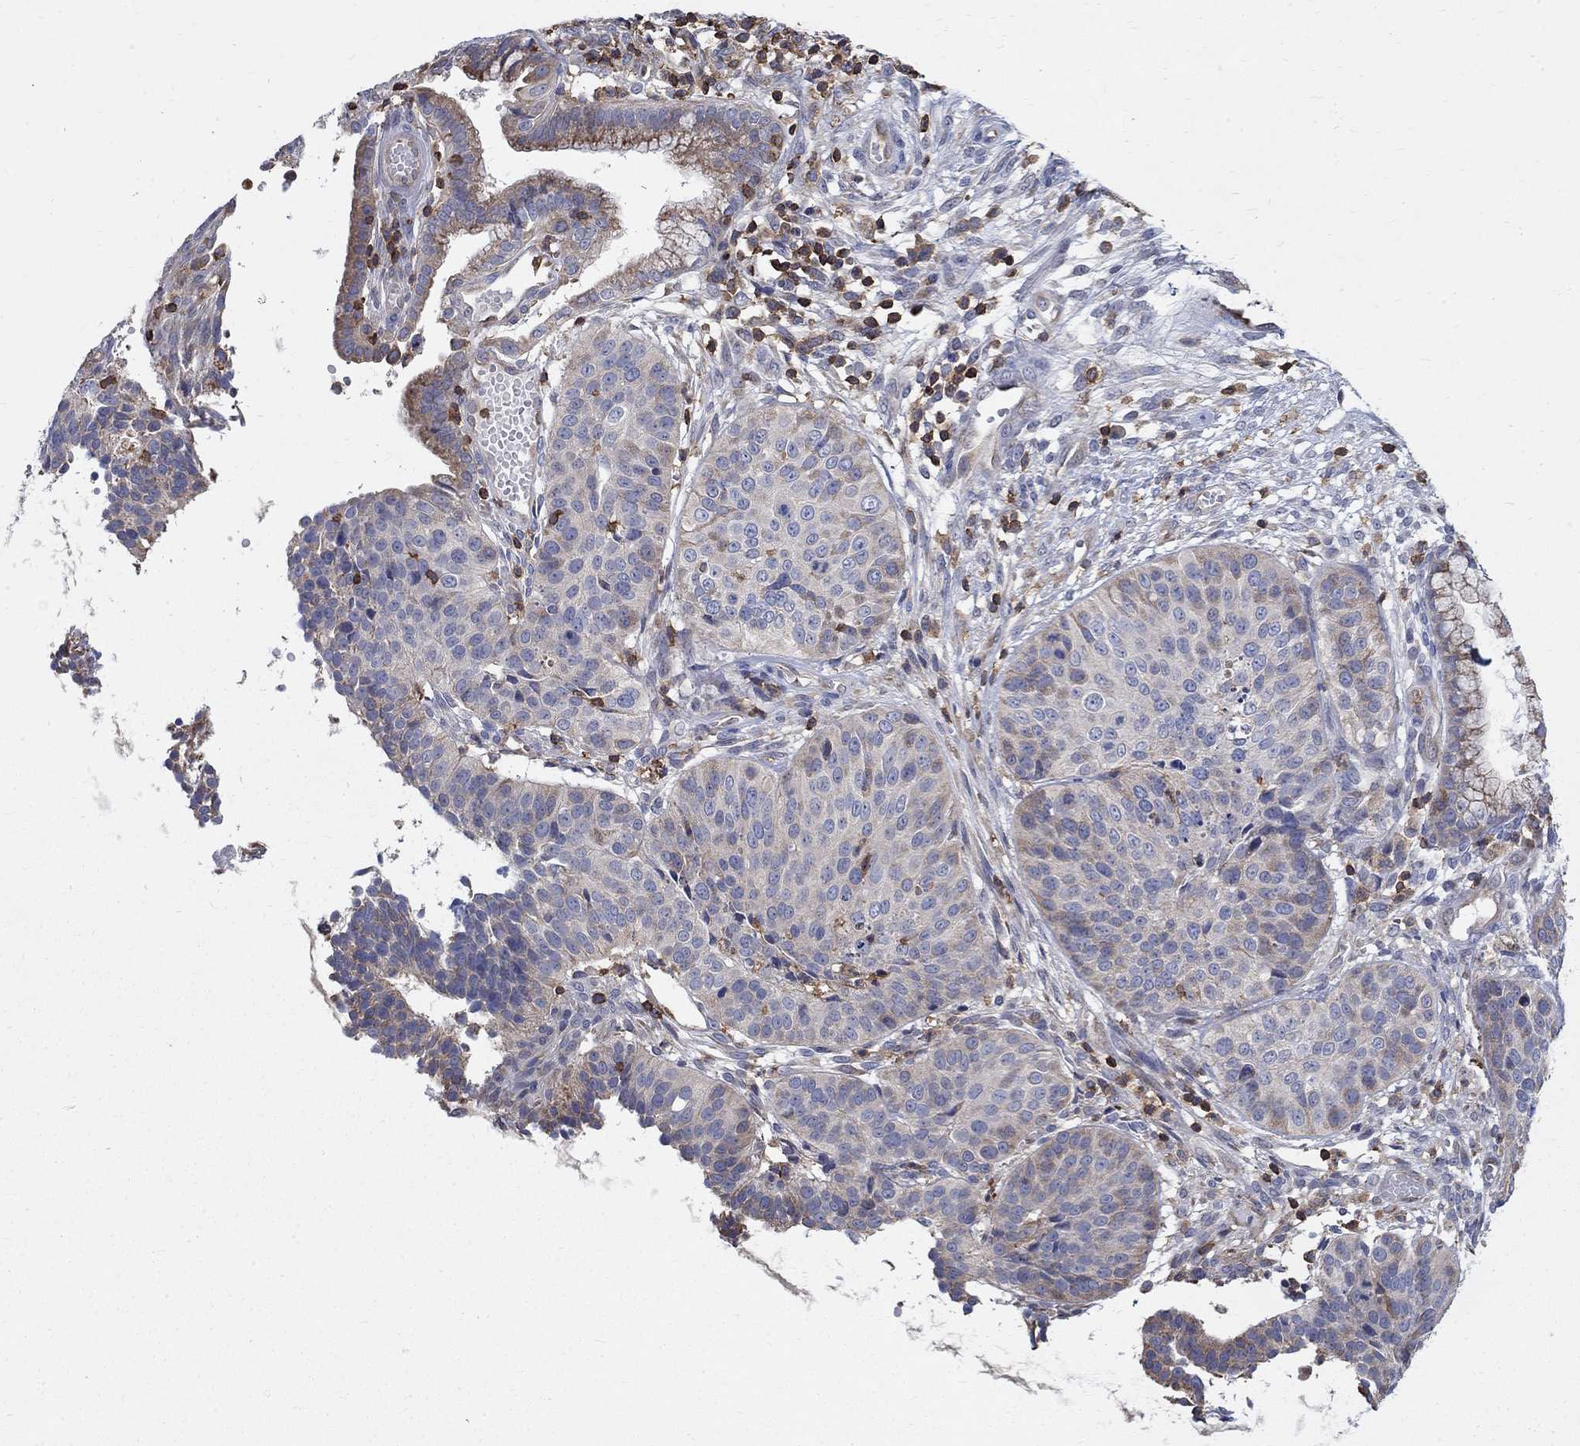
{"staining": {"intensity": "weak", "quantity": "<25%", "location": "cytoplasmic/membranous"}, "tissue": "cervical cancer", "cell_type": "Tumor cells", "image_type": "cancer", "snomed": [{"axis": "morphology", "description": "Normal tissue, NOS"}, {"axis": "morphology", "description": "Squamous cell carcinoma, NOS"}, {"axis": "topography", "description": "Cervix"}], "caption": "Squamous cell carcinoma (cervical) stained for a protein using immunohistochemistry (IHC) displays no staining tumor cells.", "gene": "AGAP2", "patient": {"sex": "female", "age": 39}}